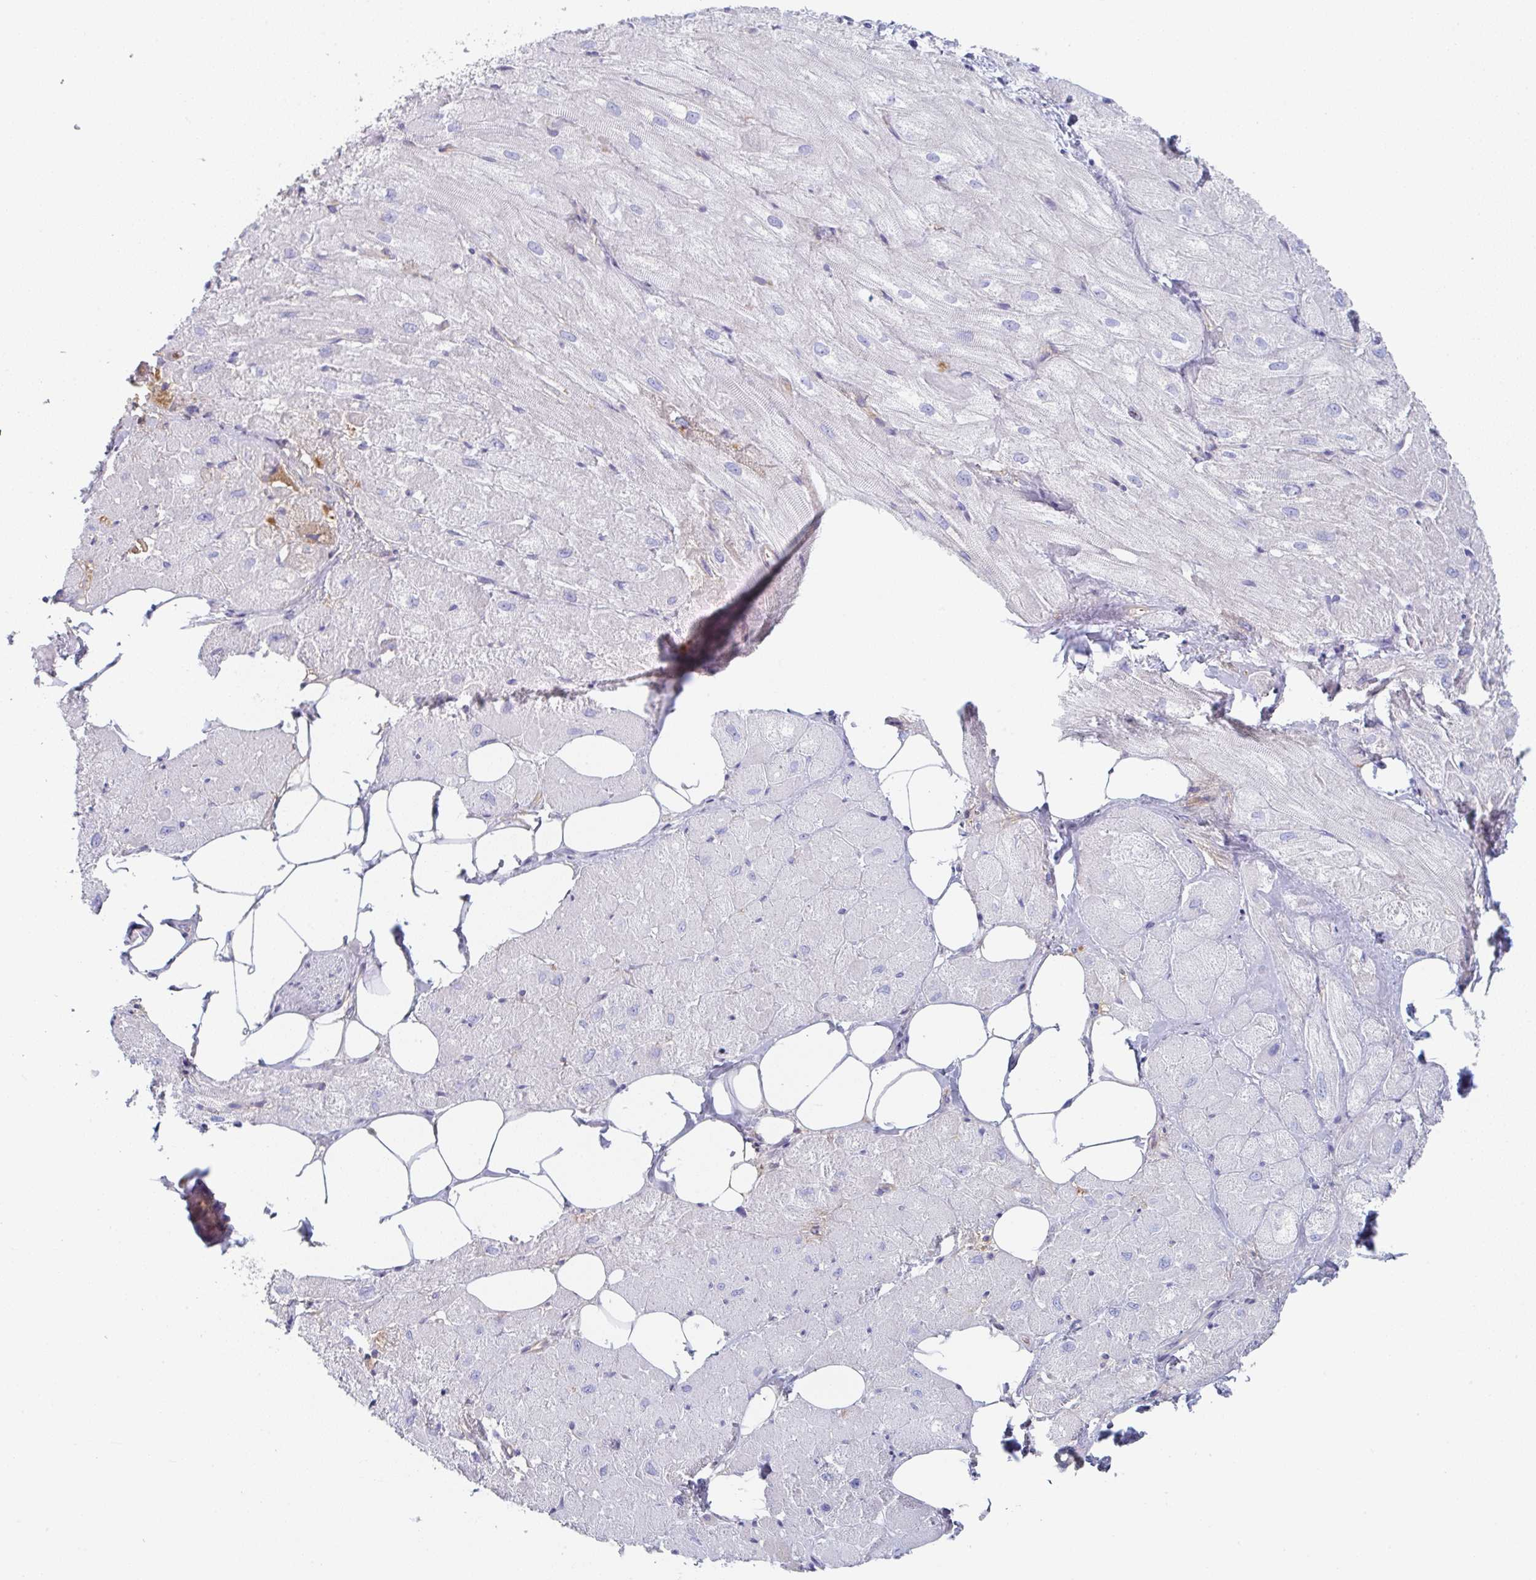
{"staining": {"intensity": "negative", "quantity": "none", "location": "none"}, "tissue": "heart muscle", "cell_type": "Cardiomyocytes", "image_type": "normal", "snomed": [{"axis": "morphology", "description": "Normal tissue, NOS"}, {"axis": "topography", "description": "Heart"}], "caption": "High power microscopy histopathology image of an immunohistochemistry histopathology image of benign heart muscle, revealing no significant expression in cardiomyocytes. The staining is performed using DAB (3,3'-diaminobenzidine) brown chromogen with nuclei counter-stained in using hematoxylin.", "gene": "AMPD2", "patient": {"sex": "male", "age": 62}}